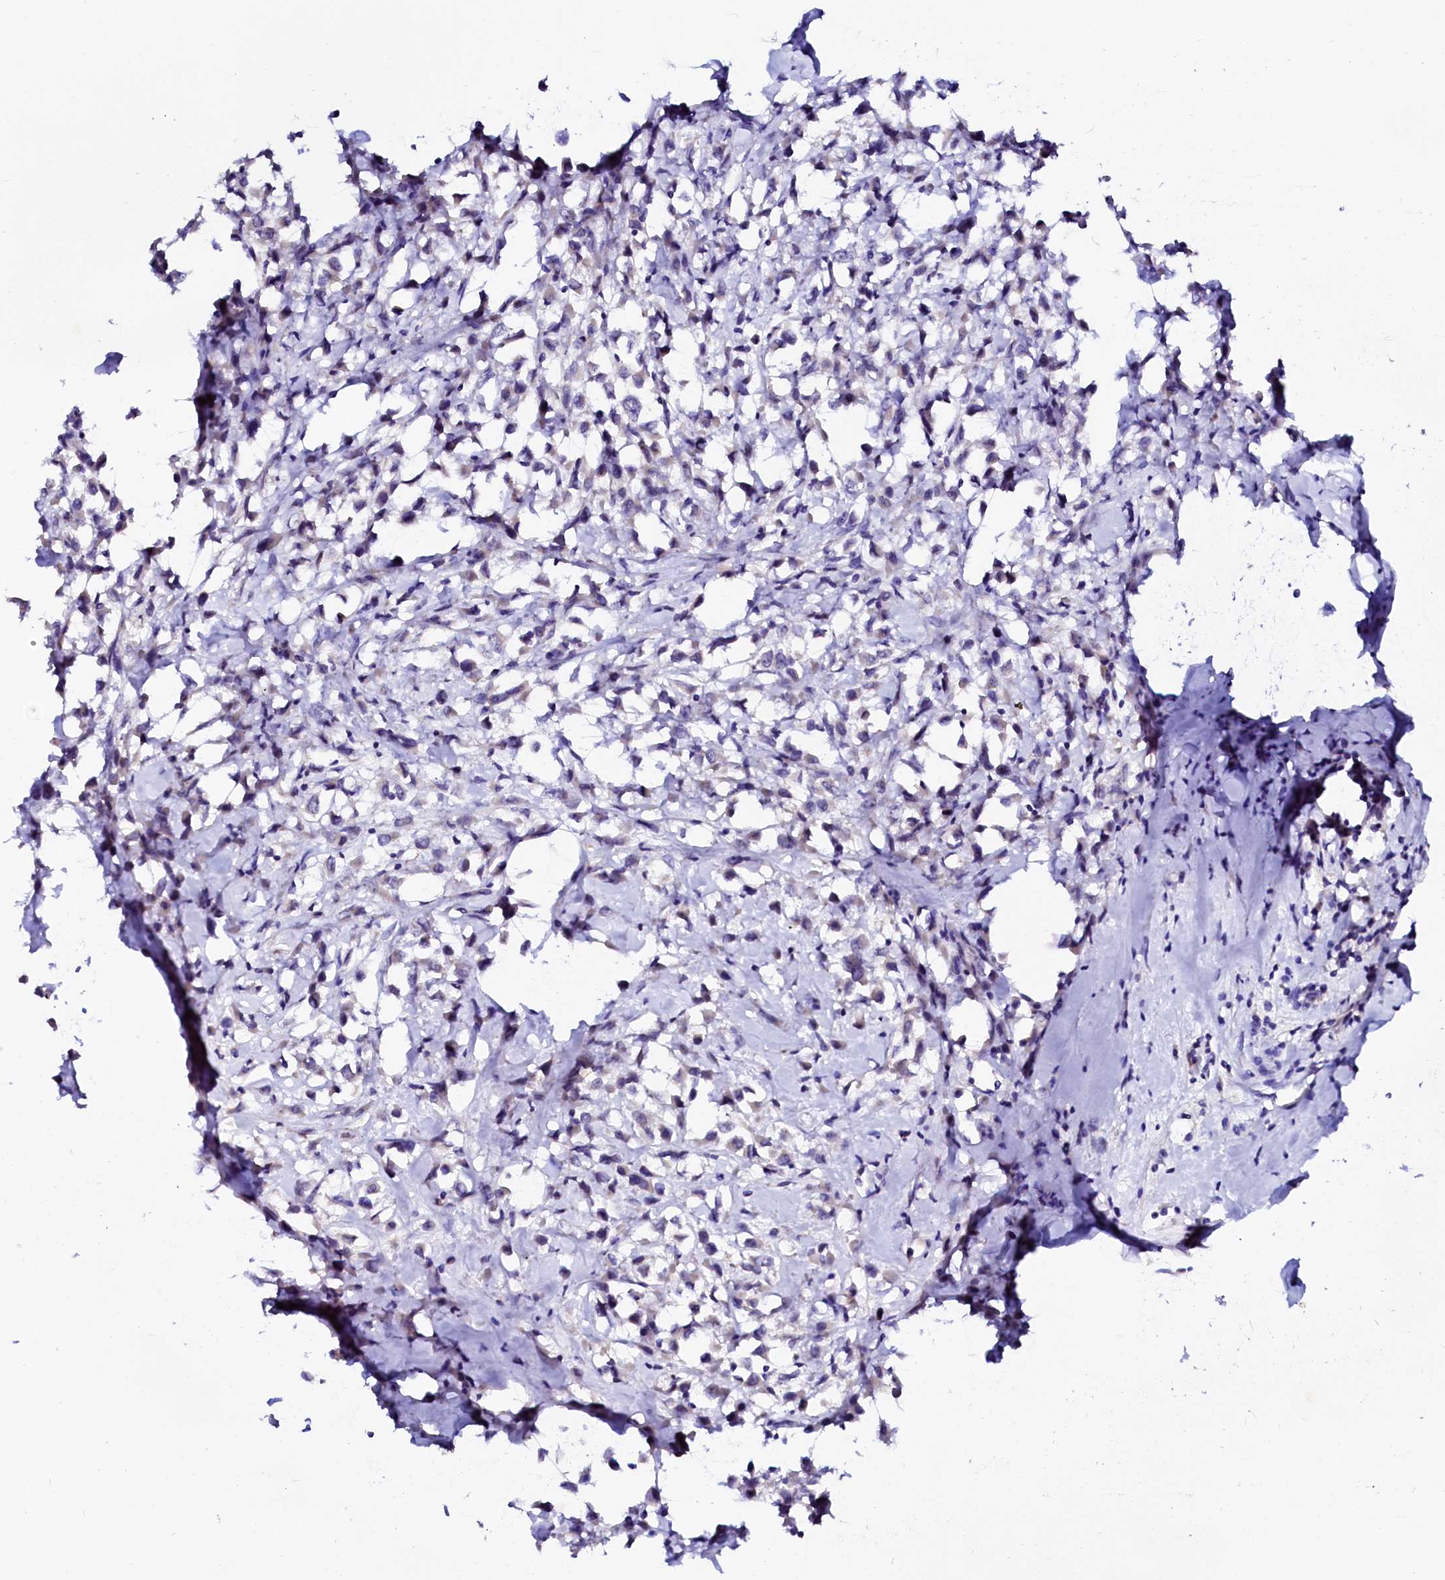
{"staining": {"intensity": "negative", "quantity": "none", "location": "none"}, "tissue": "breast cancer", "cell_type": "Tumor cells", "image_type": "cancer", "snomed": [{"axis": "morphology", "description": "Duct carcinoma"}, {"axis": "topography", "description": "Breast"}], "caption": "The immunohistochemistry photomicrograph has no significant staining in tumor cells of breast cancer tissue.", "gene": "NALF1", "patient": {"sex": "female", "age": 87}}